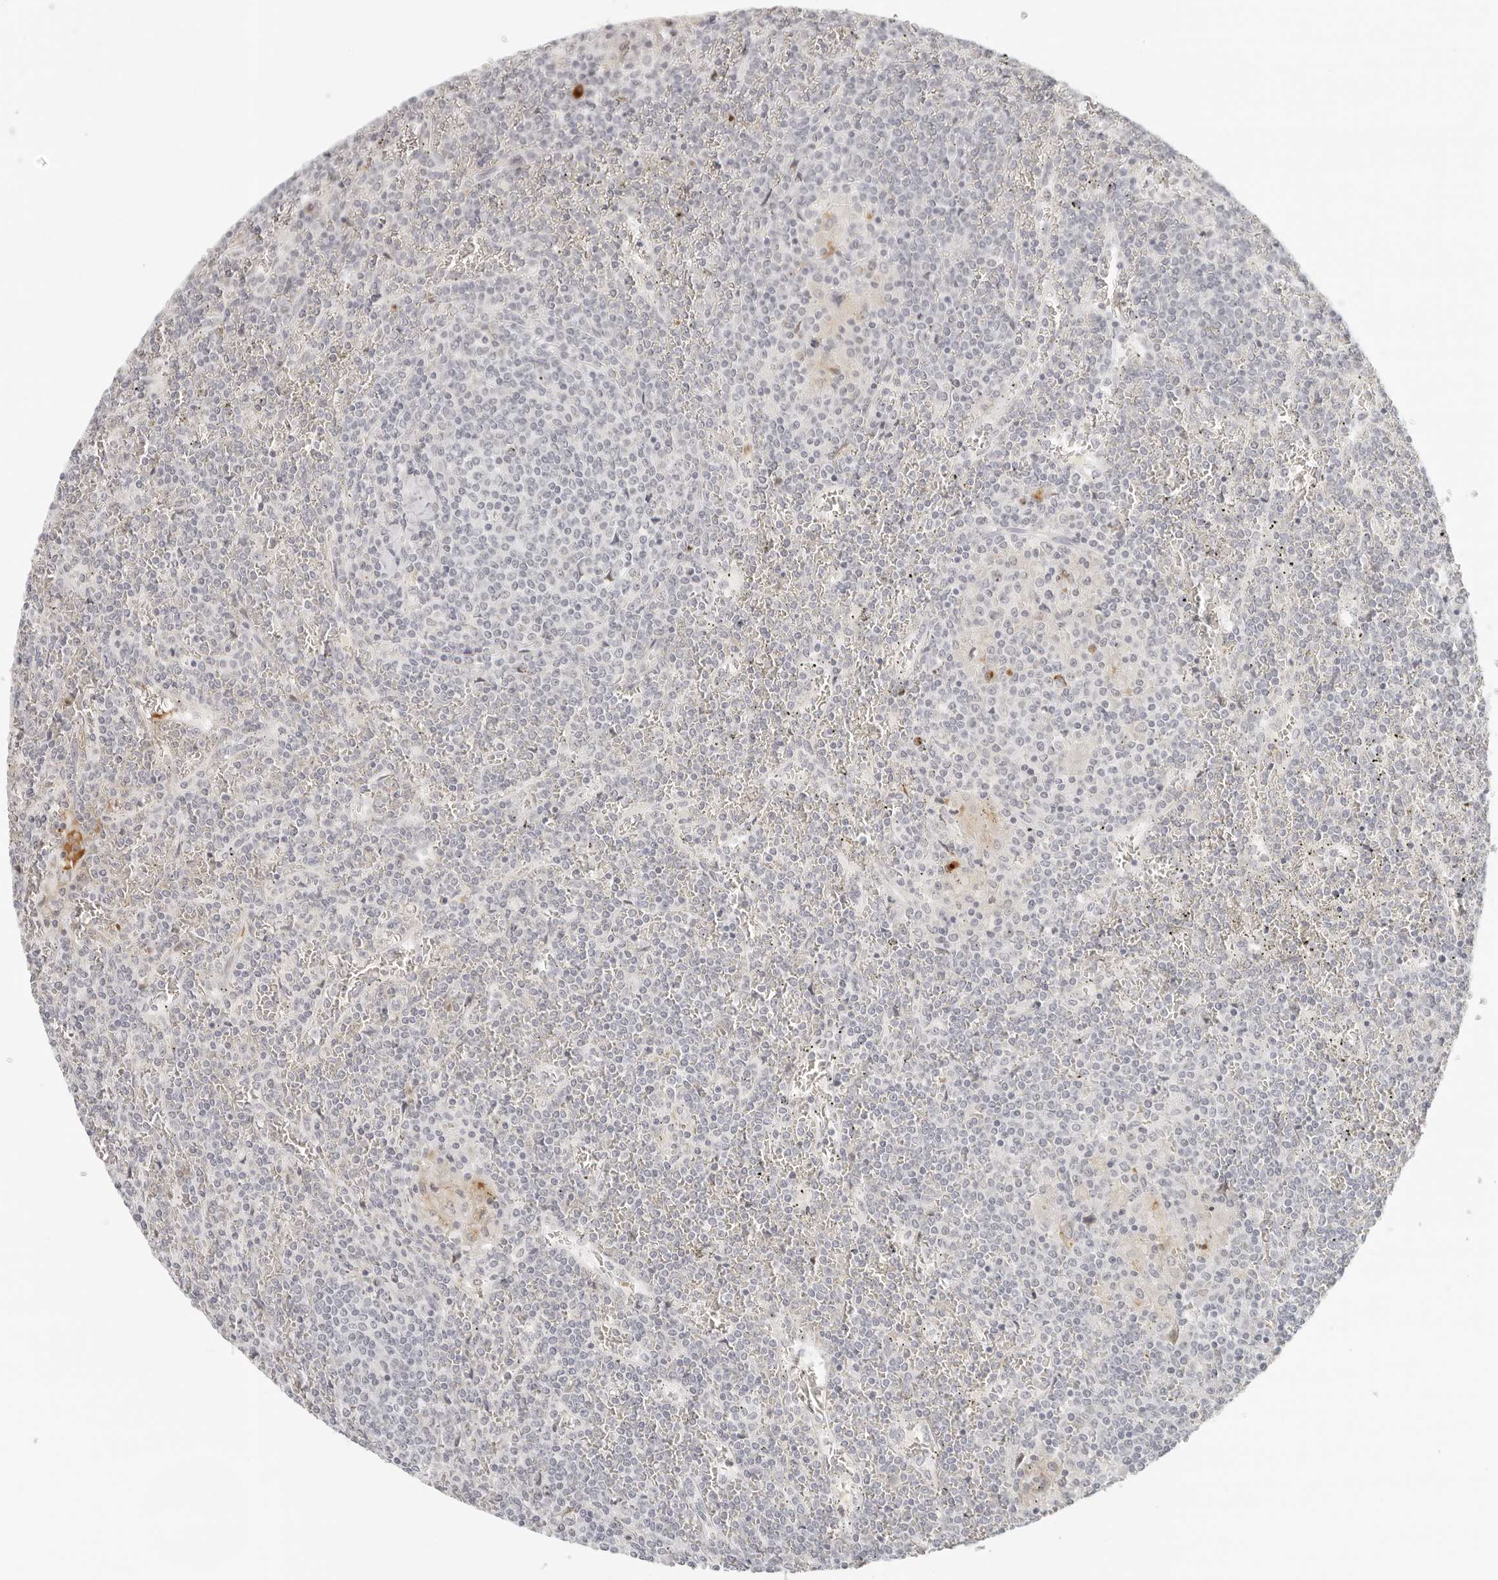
{"staining": {"intensity": "negative", "quantity": "none", "location": "none"}, "tissue": "lymphoma", "cell_type": "Tumor cells", "image_type": "cancer", "snomed": [{"axis": "morphology", "description": "Malignant lymphoma, non-Hodgkin's type, Low grade"}, {"axis": "topography", "description": "Spleen"}], "caption": "The IHC image has no significant staining in tumor cells of low-grade malignant lymphoma, non-Hodgkin's type tissue. (DAB immunohistochemistry, high magnification).", "gene": "ZNF678", "patient": {"sex": "female", "age": 19}}